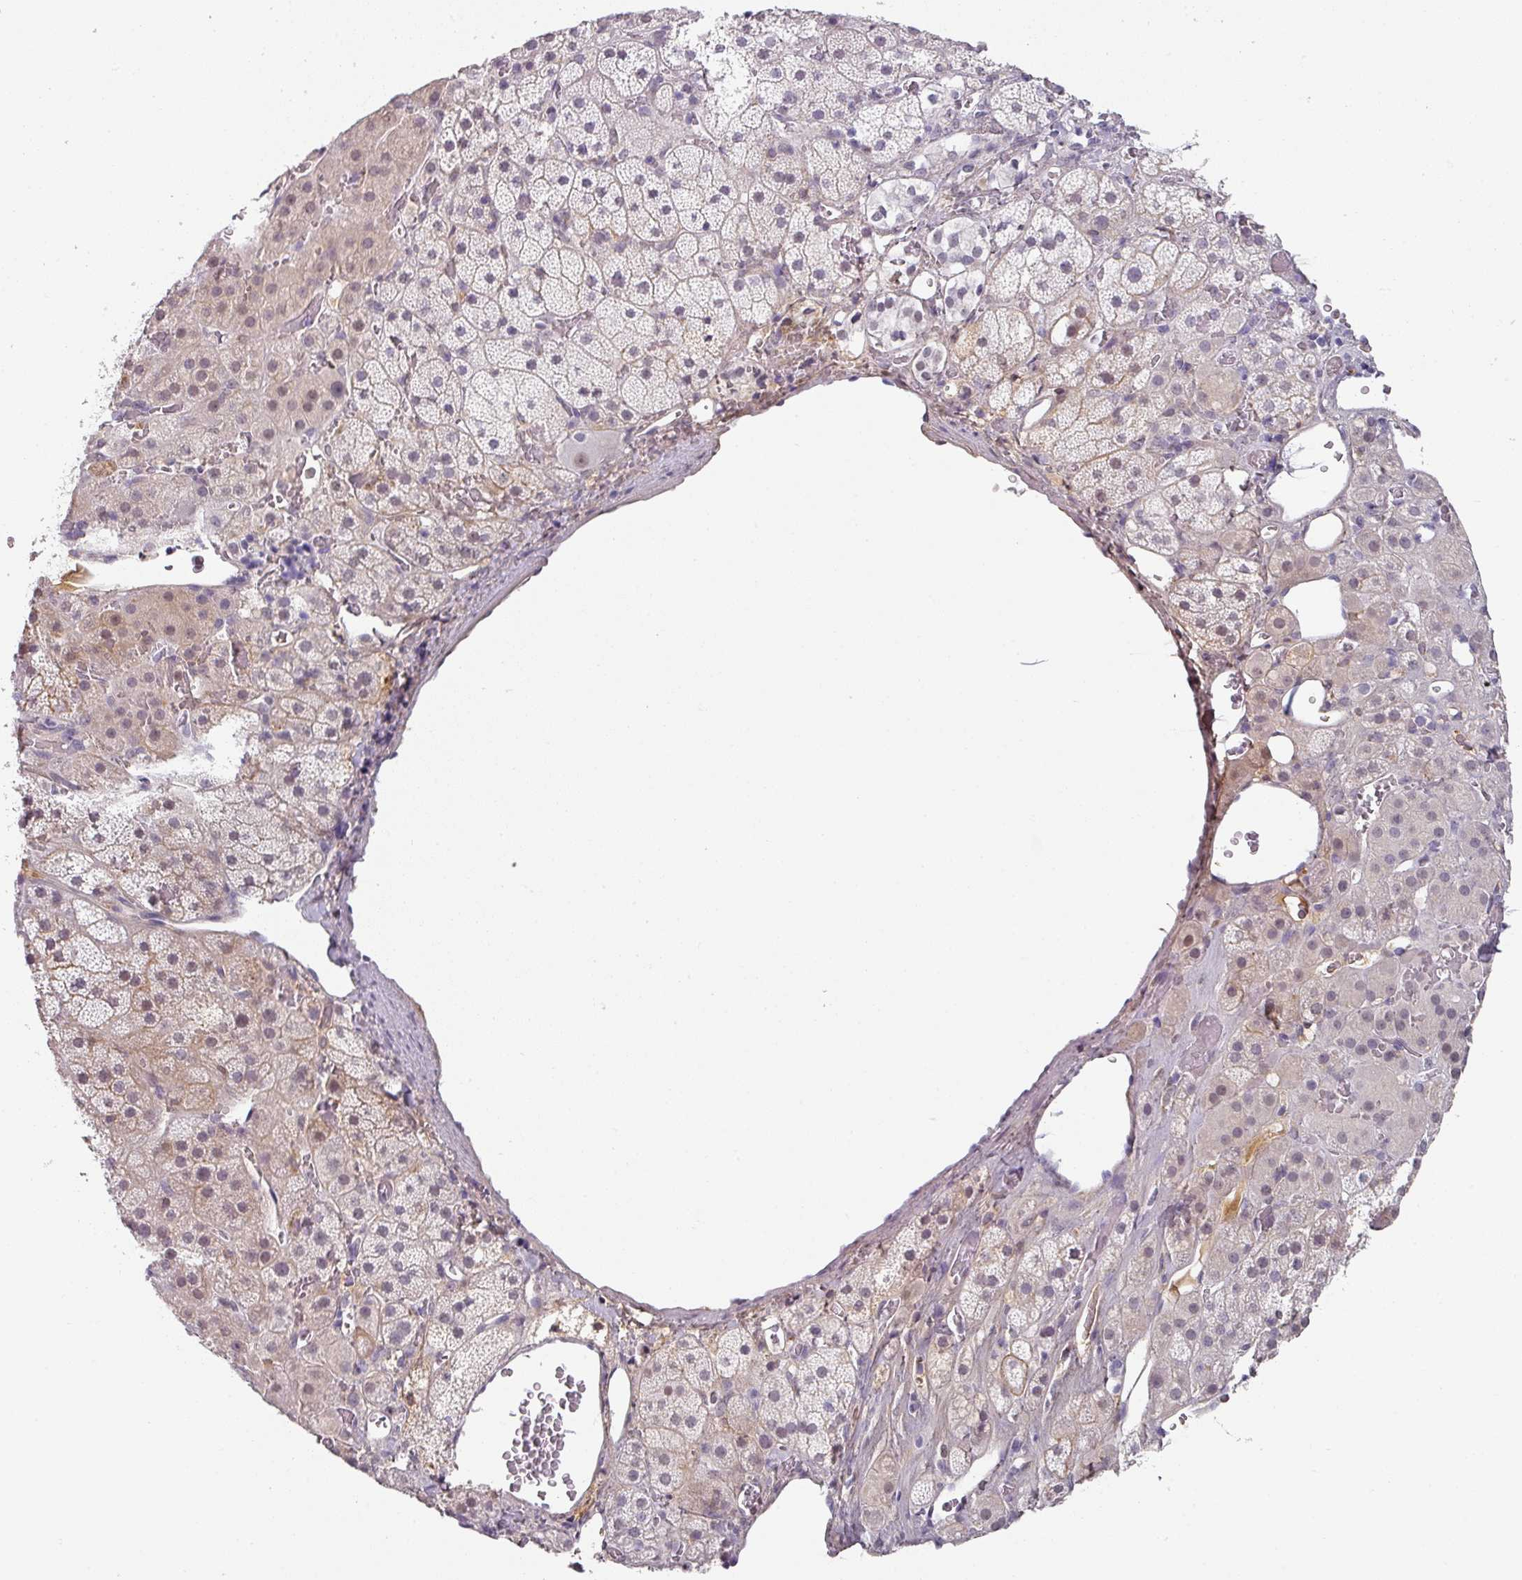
{"staining": {"intensity": "weak", "quantity": "25%-75%", "location": "cytoplasmic/membranous,nuclear"}, "tissue": "adrenal gland", "cell_type": "Glandular cells", "image_type": "normal", "snomed": [{"axis": "morphology", "description": "Normal tissue, NOS"}, {"axis": "topography", "description": "Adrenal gland"}], "caption": "This image exhibits immunohistochemistry (IHC) staining of unremarkable human adrenal gland, with low weak cytoplasmic/membranous,nuclear staining in about 25%-75% of glandular cells.", "gene": "C1QB", "patient": {"sex": "male", "age": 57}}